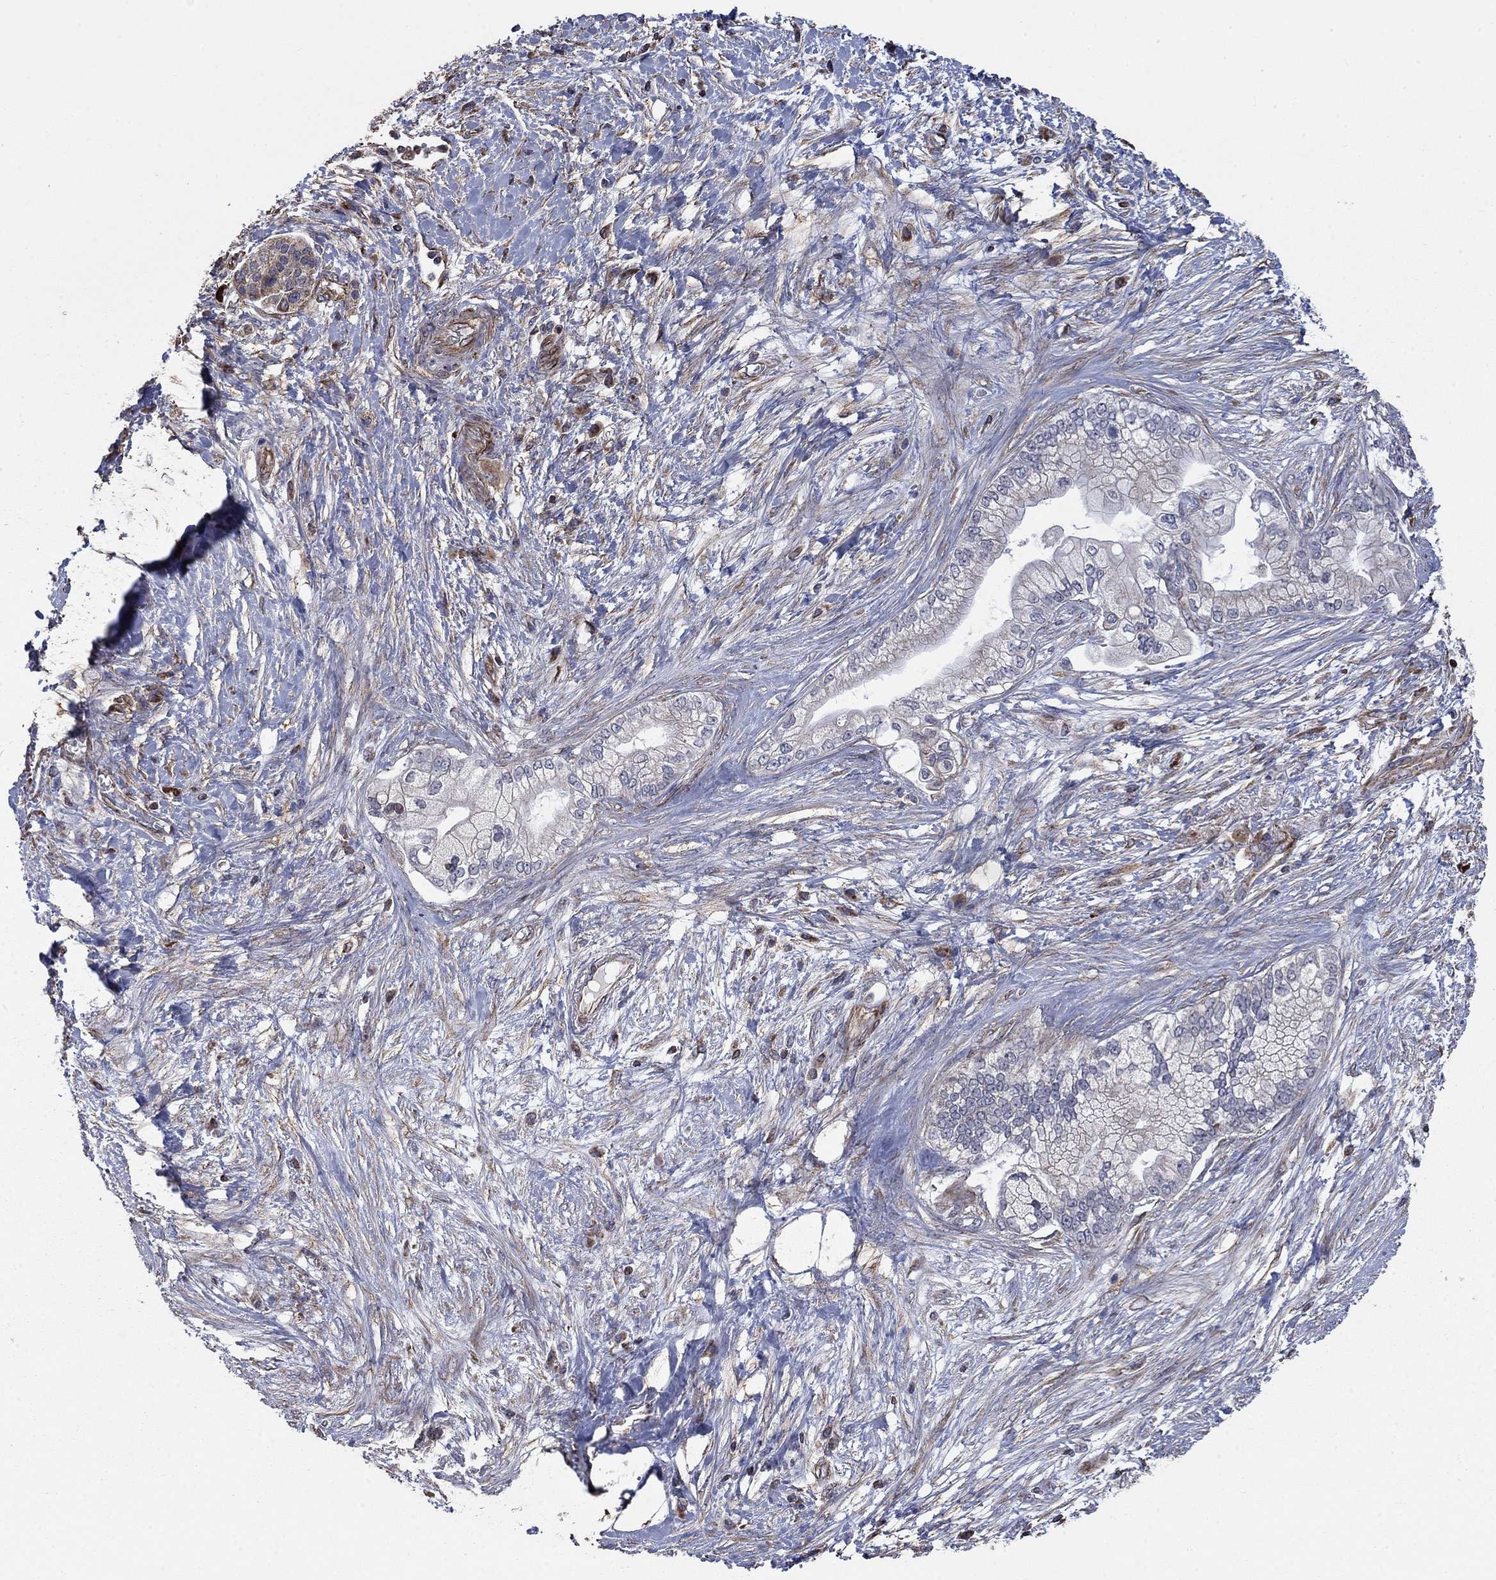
{"staining": {"intensity": "negative", "quantity": "none", "location": "none"}, "tissue": "pancreatic cancer", "cell_type": "Tumor cells", "image_type": "cancer", "snomed": [{"axis": "morphology", "description": "Adenocarcinoma, NOS"}, {"axis": "topography", "description": "Pancreas"}], "caption": "Adenocarcinoma (pancreatic) was stained to show a protein in brown. There is no significant staining in tumor cells. (Stains: DAB (3,3'-diaminobenzidine) immunohistochemistry with hematoxylin counter stain, Microscopy: brightfield microscopy at high magnification).", "gene": "NDUFC1", "patient": {"sex": "female", "age": 69}}